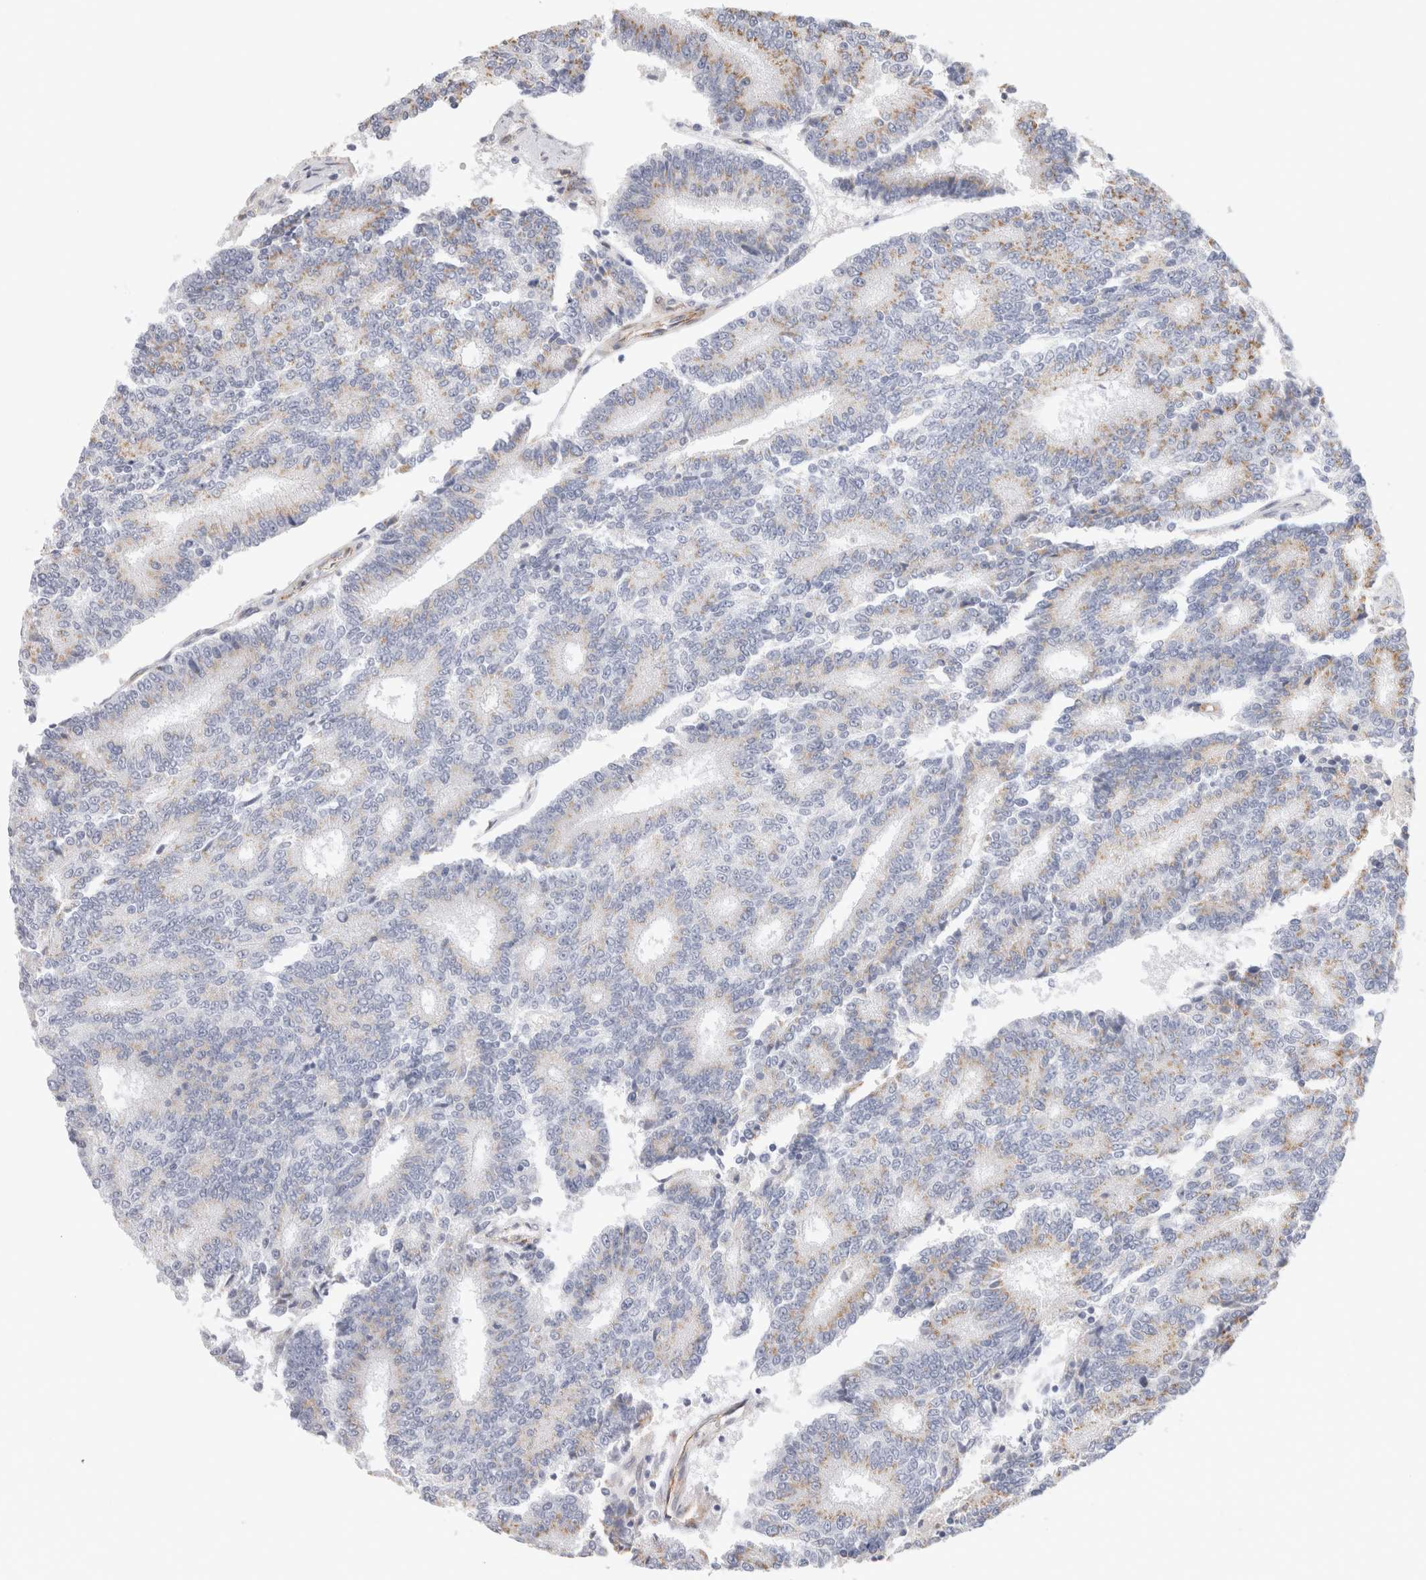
{"staining": {"intensity": "moderate", "quantity": "<25%", "location": "cytoplasmic/membranous"}, "tissue": "prostate cancer", "cell_type": "Tumor cells", "image_type": "cancer", "snomed": [{"axis": "morphology", "description": "Normal tissue, NOS"}, {"axis": "morphology", "description": "Adenocarcinoma, High grade"}, {"axis": "topography", "description": "Prostate"}, {"axis": "topography", "description": "Seminal veicle"}], "caption": "Prostate cancer stained with DAB immunohistochemistry (IHC) reveals low levels of moderate cytoplasmic/membranous expression in about <25% of tumor cells.", "gene": "CAAP1", "patient": {"sex": "male", "age": 55}}